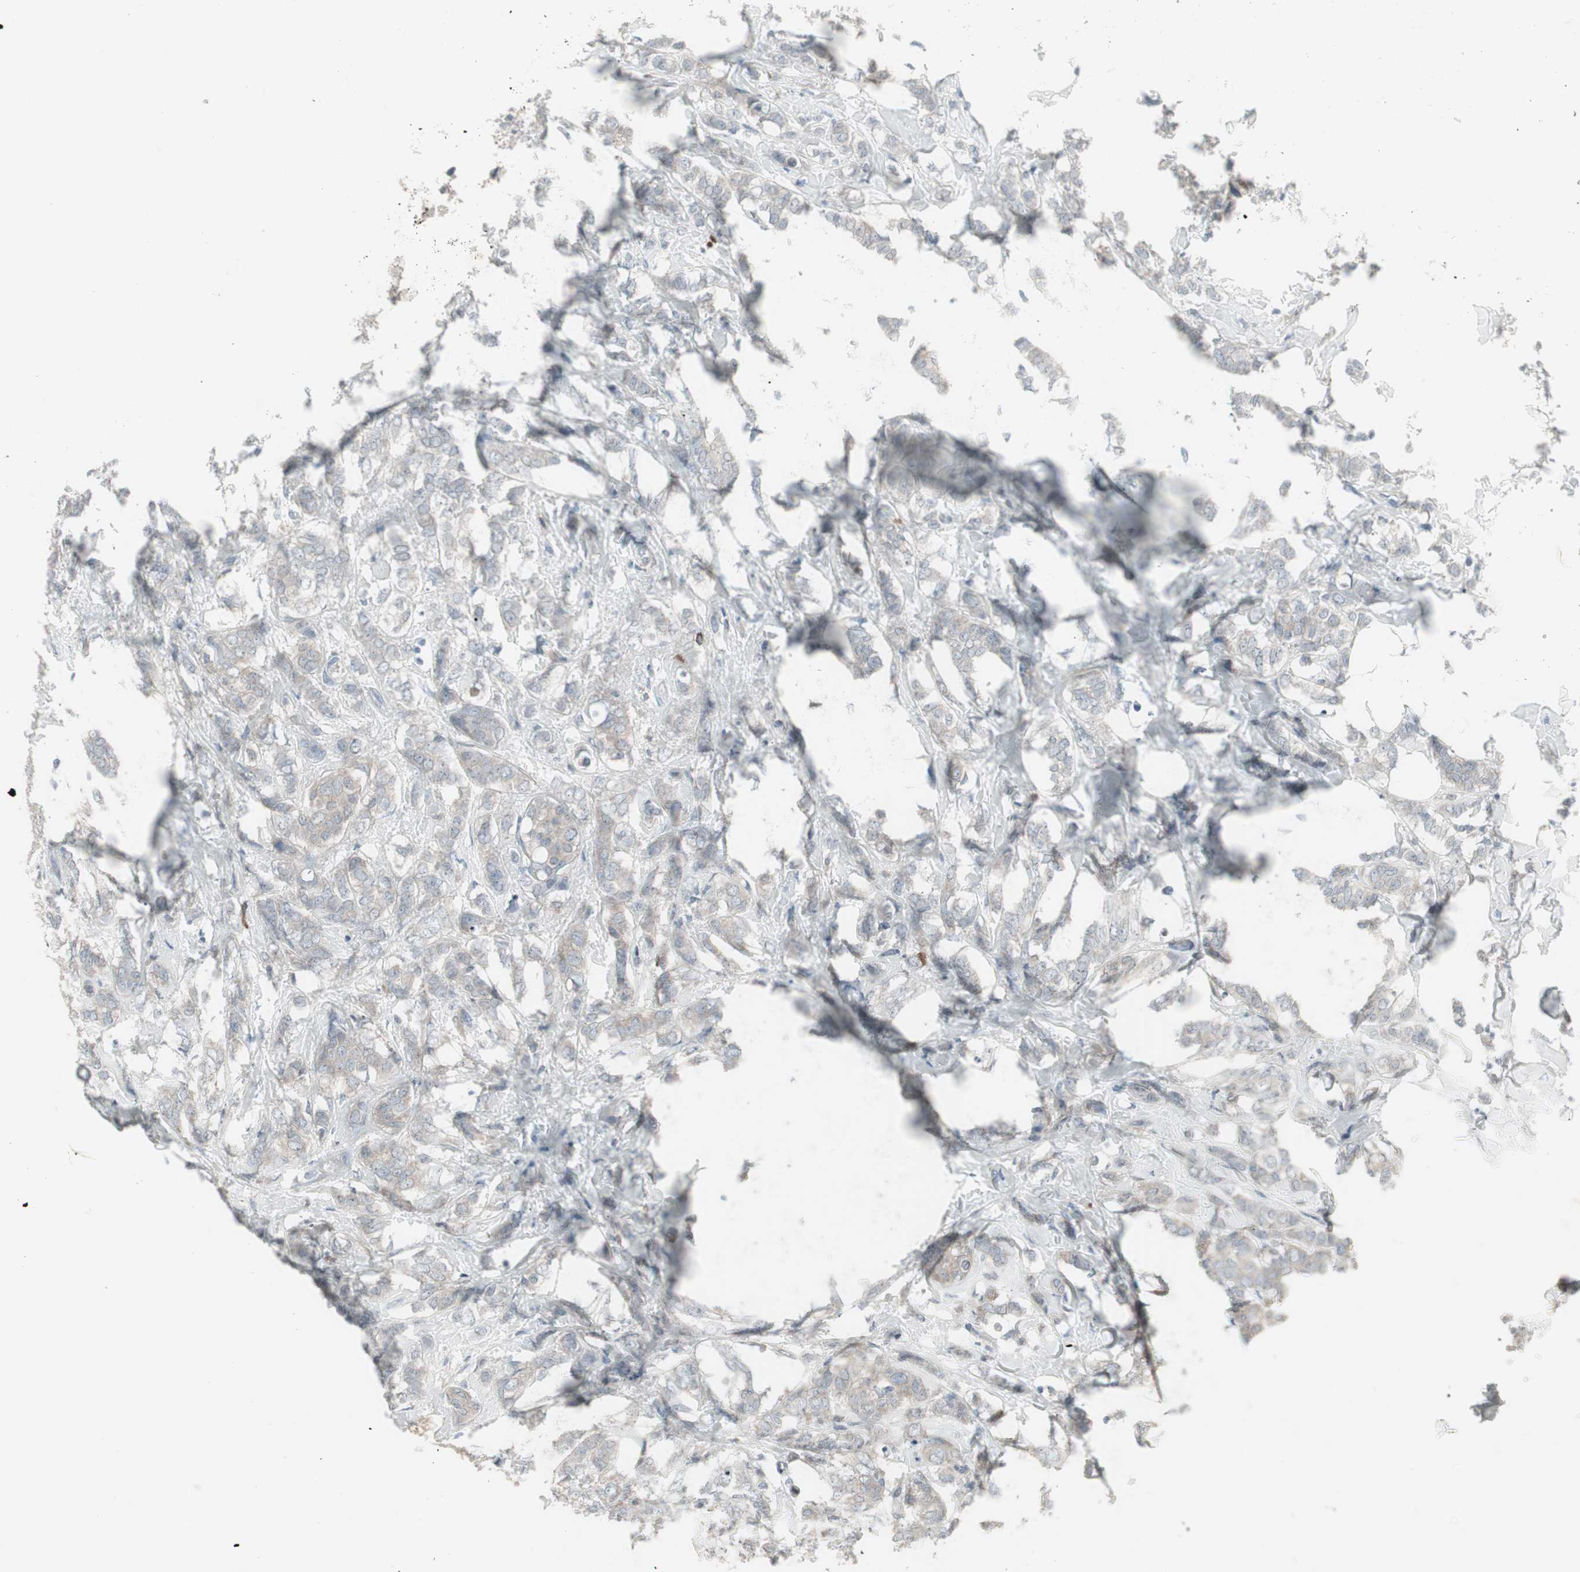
{"staining": {"intensity": "weak", "quantity": "<25%", "location": "cytoplasmic/membranous"}, "tissue": "breast cancer", "cell_type": "Tumor cells", "image_type": "cancer", "snomed": [{"axis": "morphology", "description": "Lobular carcinoma"}, {"axis": "topography", "description": "Breast"}], "caption": "Breast lobular carcinoma was stained to show a protein in brown. There is no significant positivity in tumor cells.", "gene": "ZSCAN32", "patient": {"sex": "female", "age": 60}}